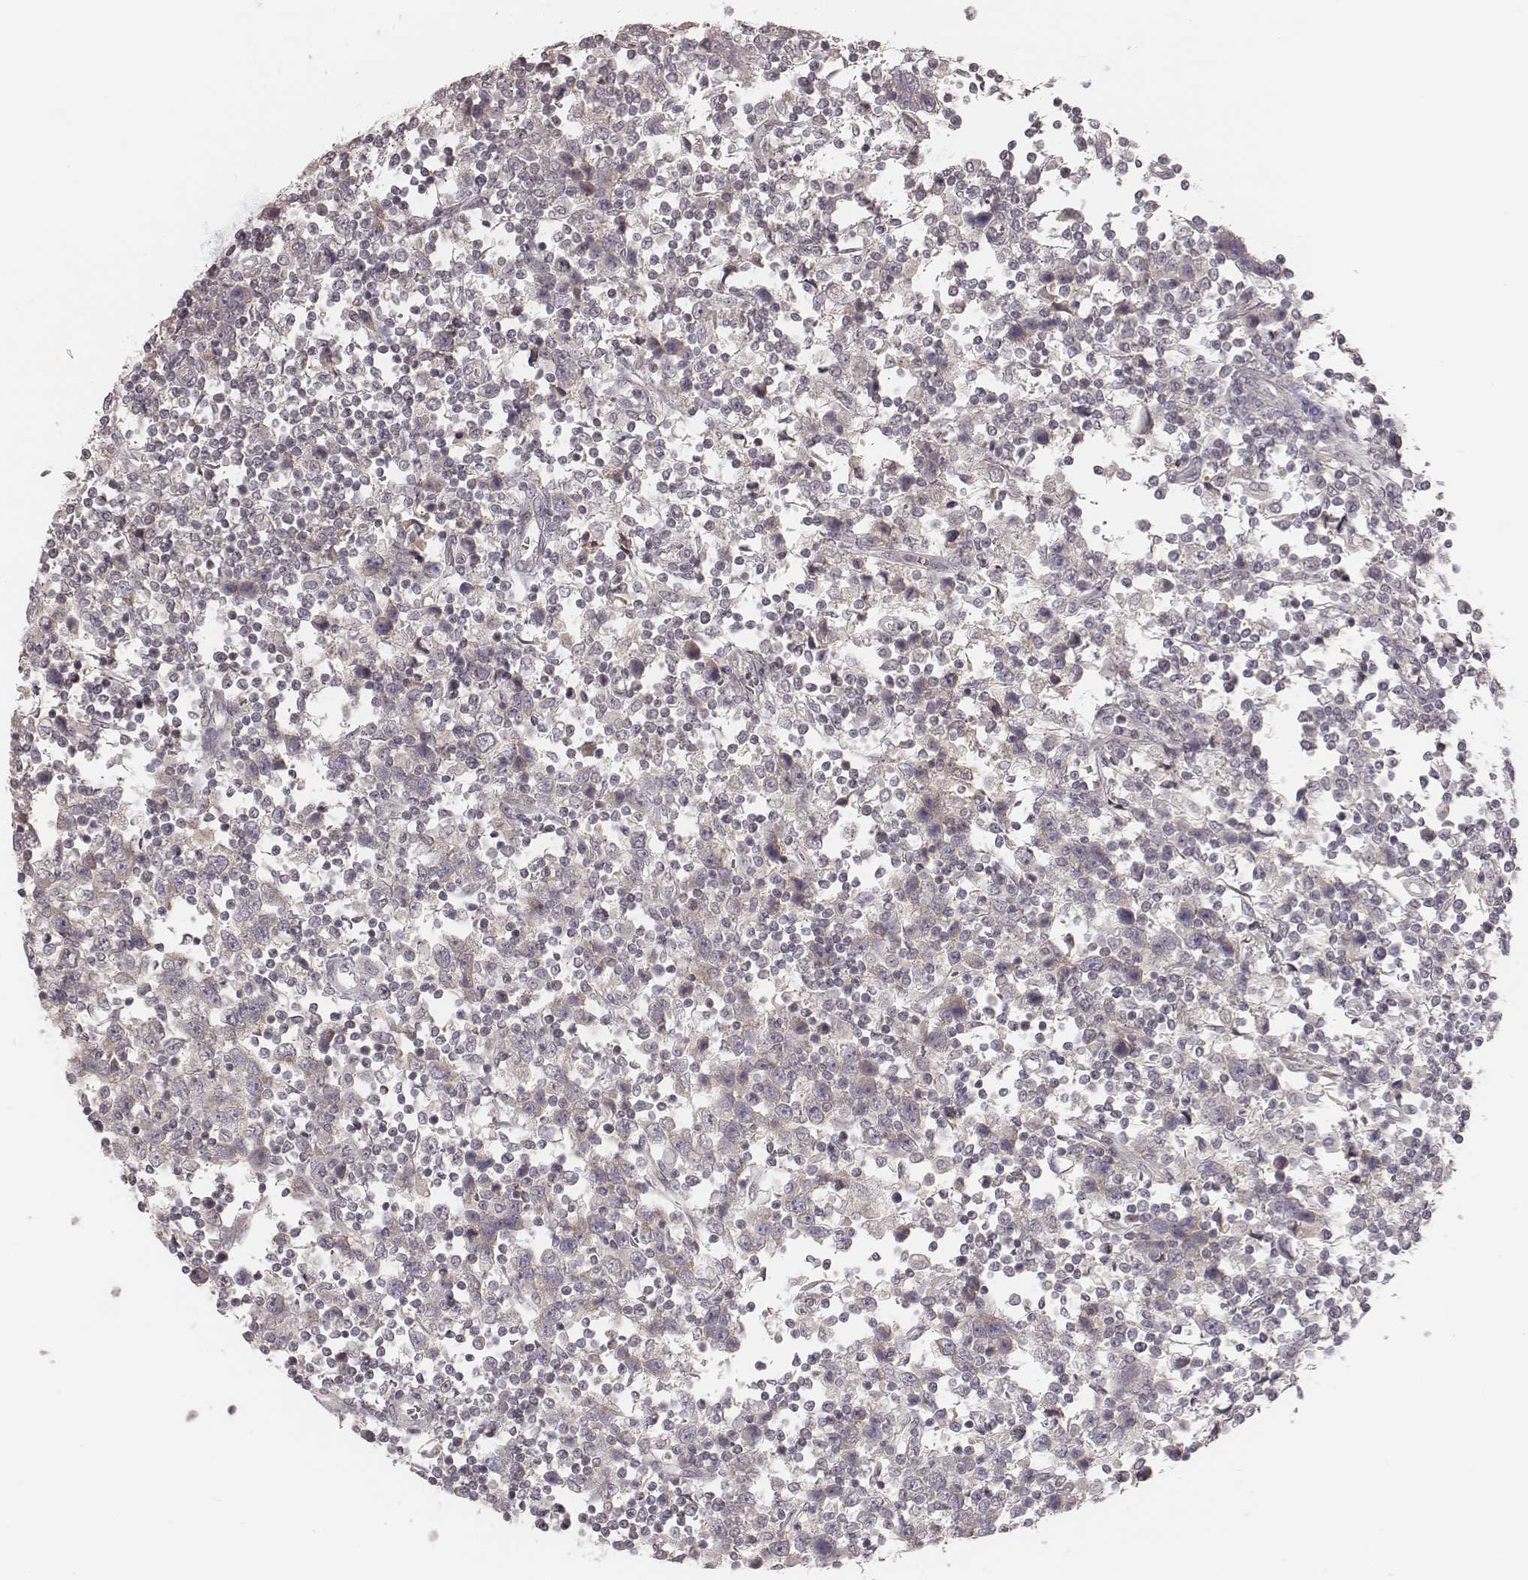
{"staining": {"intensity": "negative", "quantity": "none", "location": "none"}, "tissue": "testis cancer", "cell_type": "Tumor cells", "image_type": "cancer", "snomed": [{"axis": "morphology", "description": "Seminoma, NOS"}, {"axis": "topography", "description": "Testis"}], "caption": "Immunohistochemistry histopathology image of neoplastic tissue: testis cancer stained with DAB displays no significant protein staining in tumor cells.", "gene": "TDRD5", "patient": {"sex": "male", "age": 34}}